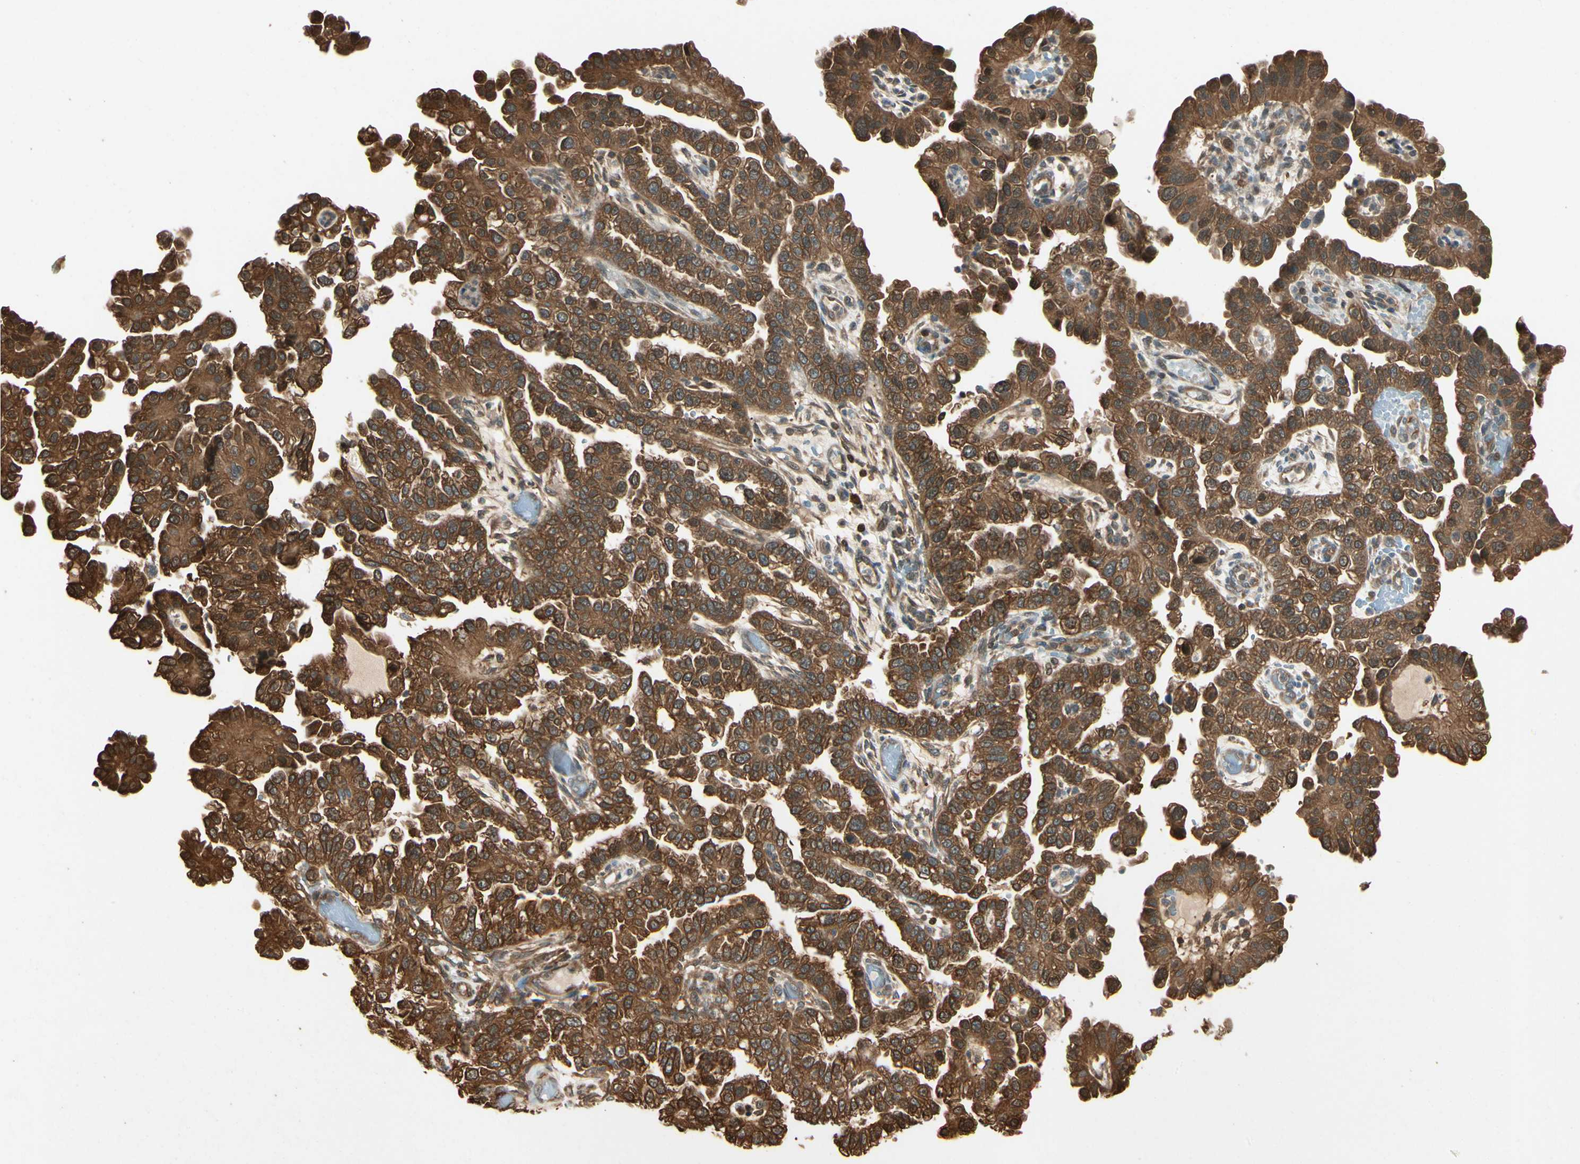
{"staining": {"intensity": "strong", "quantity": ">75%", "location": "cytoplasmic/membranous"}, "tissue": "endometrial cancer", "cell_type": "Tumor cells", "image_type": "cancer", "snomed": [{"axis": "morphology", "description": "Adenocarcinoma, NOS"}, {"axis": "topography", "description": "Endometrium"}], "caption": "Endometrial adenocarcinoma tissue displays strong cytoplasmic/membranous positivity in about >75% of tumor cells, visualized by immunohistochemistry. (DAB (3,3'-diaminobenzidine) IHC with brightfield microscopy, high magnification).", "gene": "YWHAQ", "patient": {"sex": "female", "age": 85}}